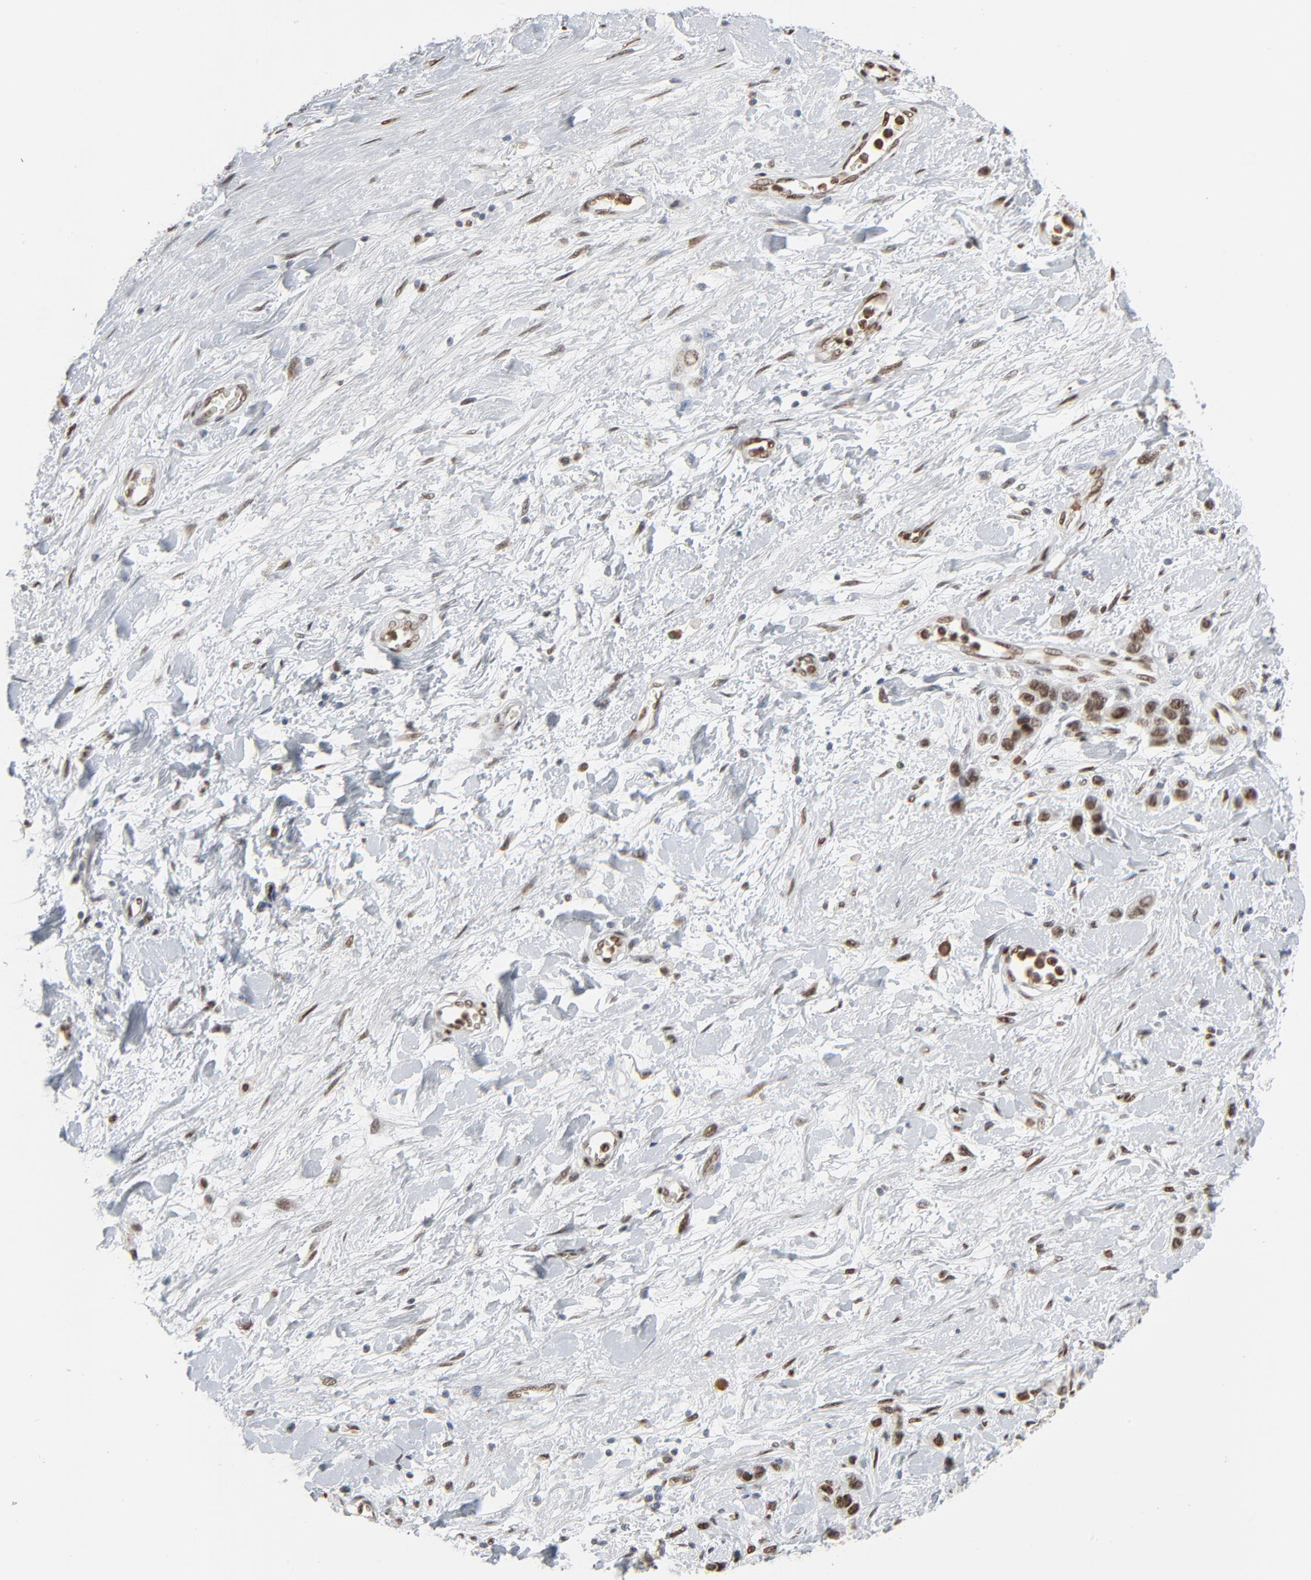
{"staining": {"intensity": "moderate", "quantity": ">75%", "location": "nuclear"}, "tissue": "stomach cancer", "cell_type": "Tumor cells", "image_type": "cancer", "snomed": [{"axis": "morphology", "description": "Normal tissue, NOS"}, {"axis": "morphology", "description": "Adenocarcinoma, NOS"}, {"axis": "morphology", "description": "Adenocarcinoma, High grade"}, {"axis": "topography", "description": "Stomach, upper"}, {"axis": "topography", "description": "Stomach"}], "caption": "Approximately >75% of tumor cells in human stomach adenocarcinoma show moderate nuclear protein positivity as visualized by brown immunohistochemical staining.", "gene": "CUX1", "patient": {"sex": "female", "age": 65}}